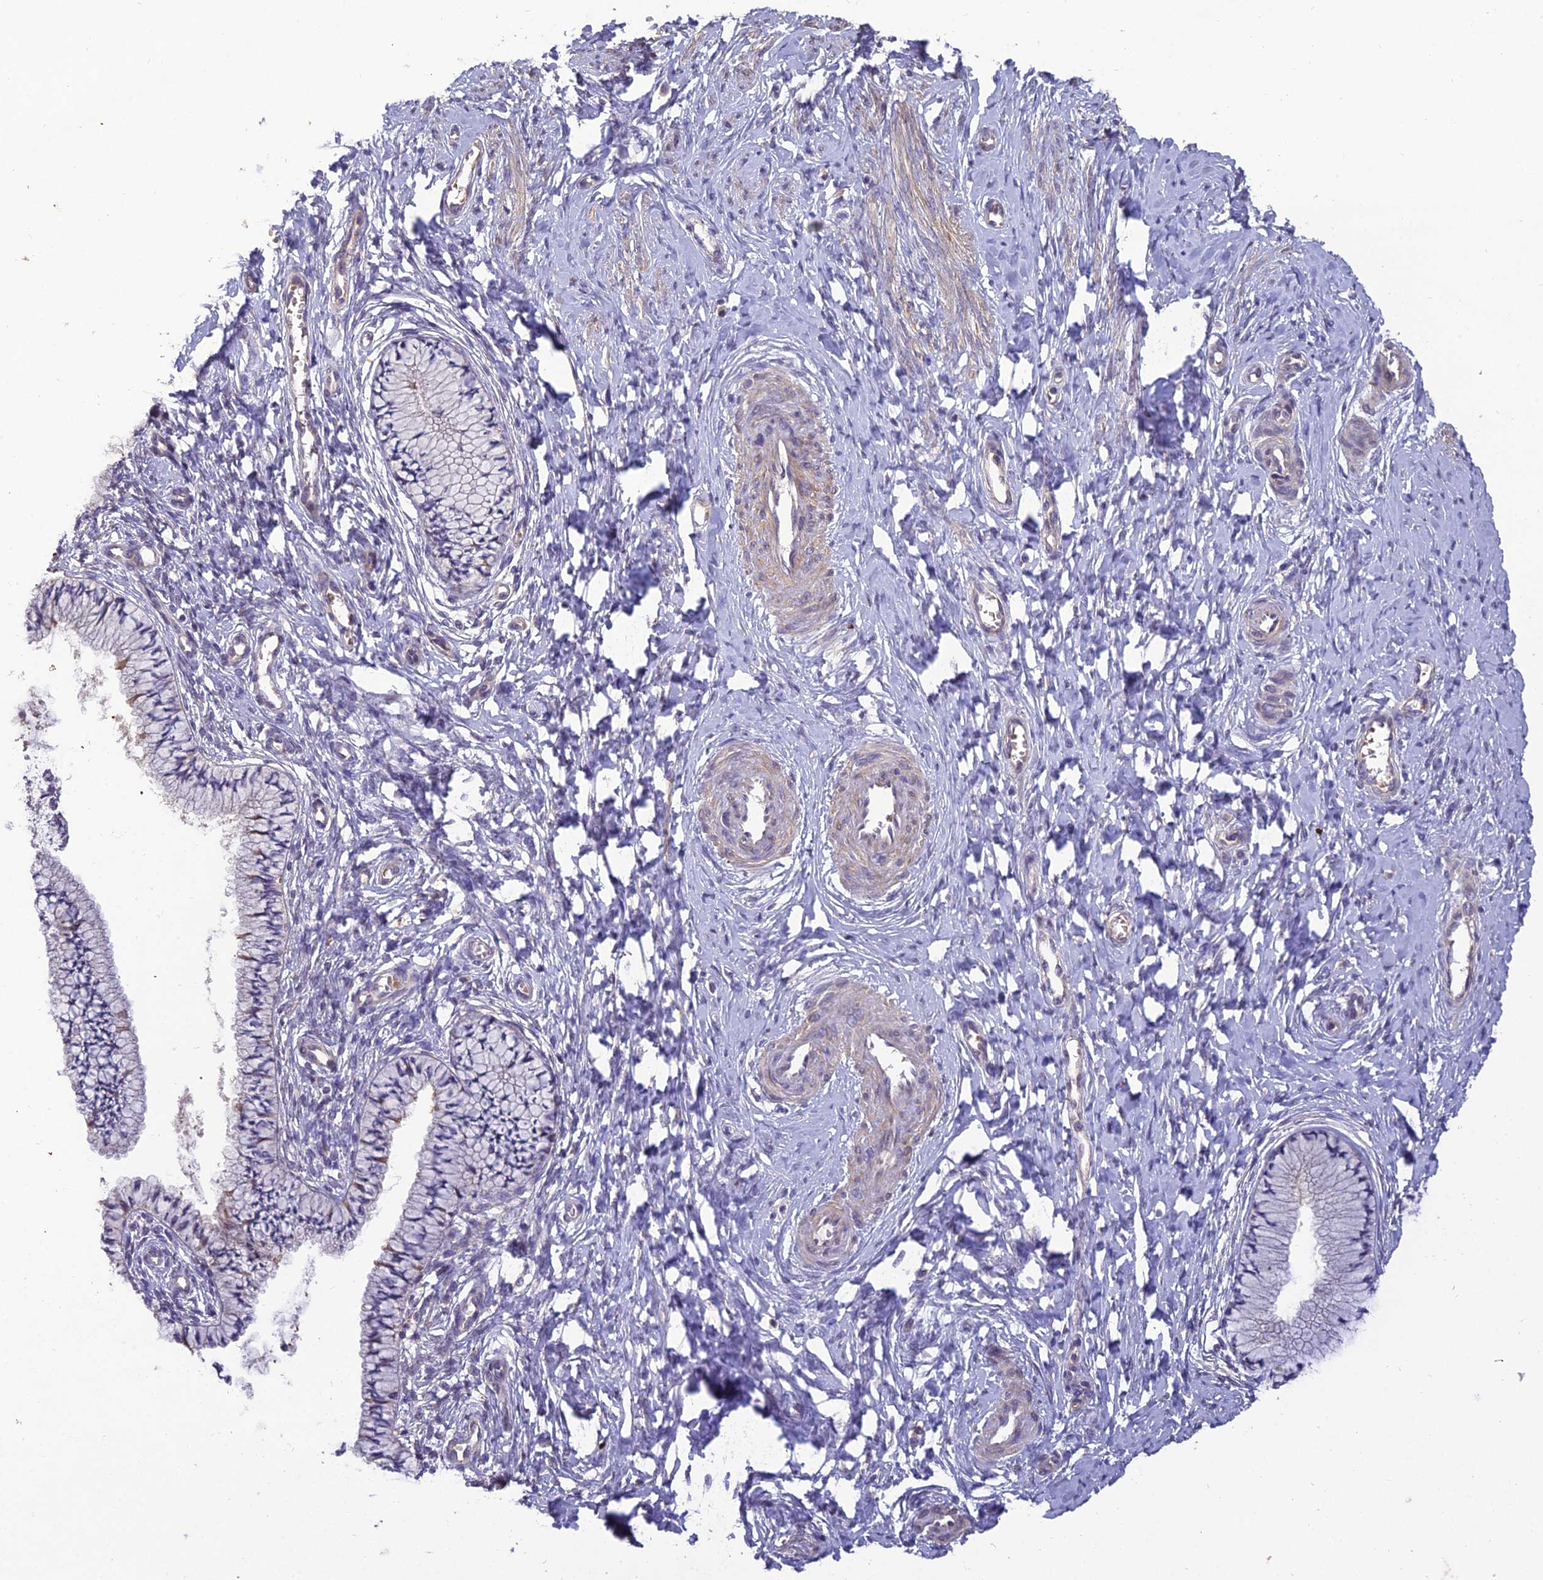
{"staining": {"intensity": "moderate", "quantity": "25%-75%", "location": "cytoplasmic/membranous"}, "tissue": "cervix", "cell_type": "Glandular cells", "image_type": "normal", "snomed": [{"axis": "morphology", "description": "Normal tissue, NOS"}, {"axis": "topography", "description": "Cervix"}], "caption": "A brown stain labels moderate cytoplasmic/membranous positivity of a protein in glandular cells of normal cervix. The protein is shown in brown color, while the nuclei are stained blue.", "gene": "CENPL", "patient": {"sex": "female", "age": 36}}